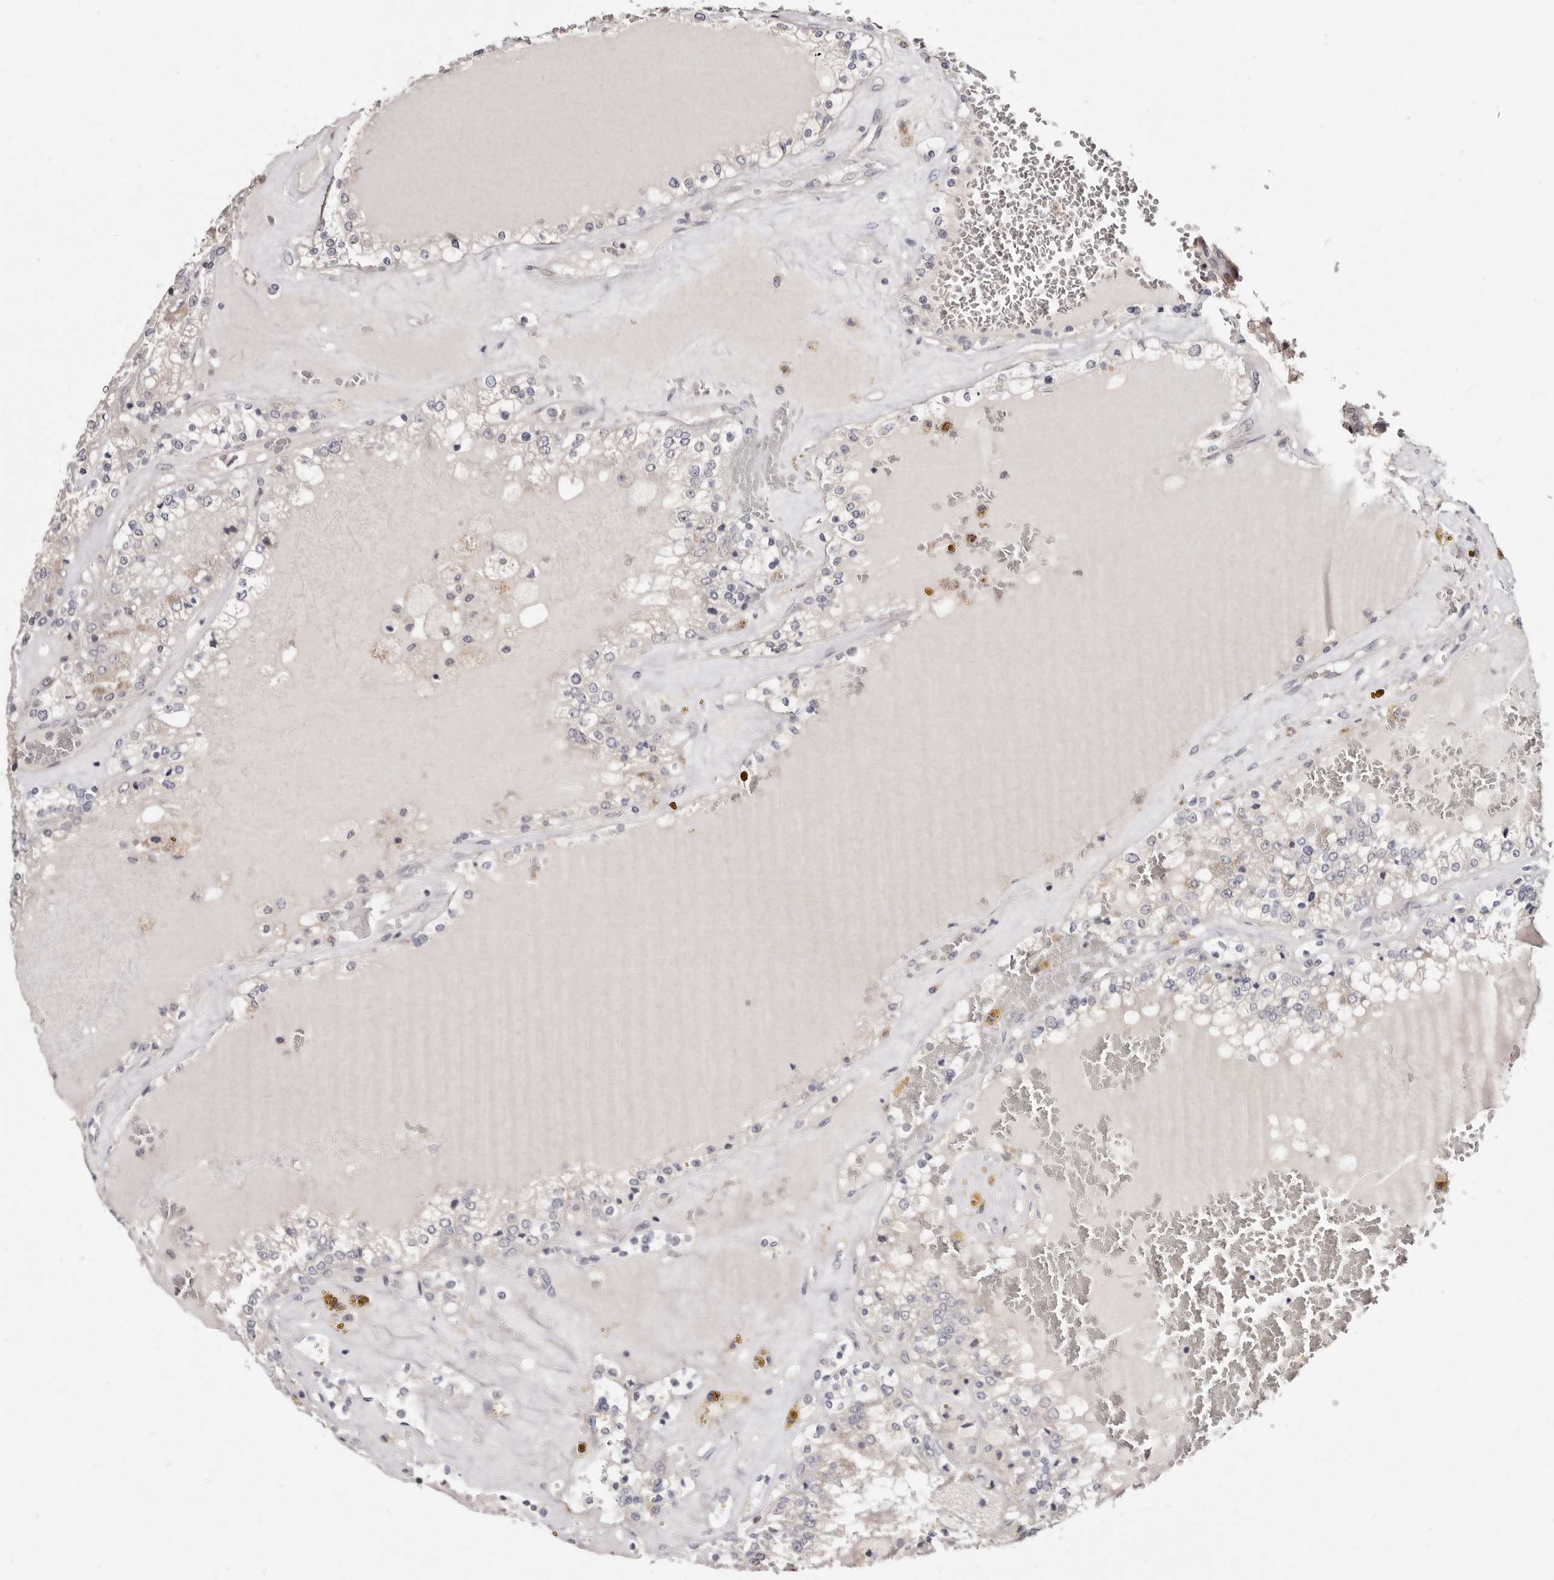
{"staining": {"intensity": "negative", "quantity": "none", "location": "none"}, "tissue": "renal cancer", "cell_type": "Tumor cells", "image_type": "cancer", "snomed": [{"axis": "morphology", "description": "Adenocarcinoma, NOS"}, {"axis": "topography", "description": "Kidney"}], "caption": "An immunohistochemistry (IHC) micrograph of renal adenocarcinoma is shown. There is no staining in tumor cells of renal adenocarcinoma.", "gene": "KLHL4", "patient": {"sex": "female", "age": 56}}